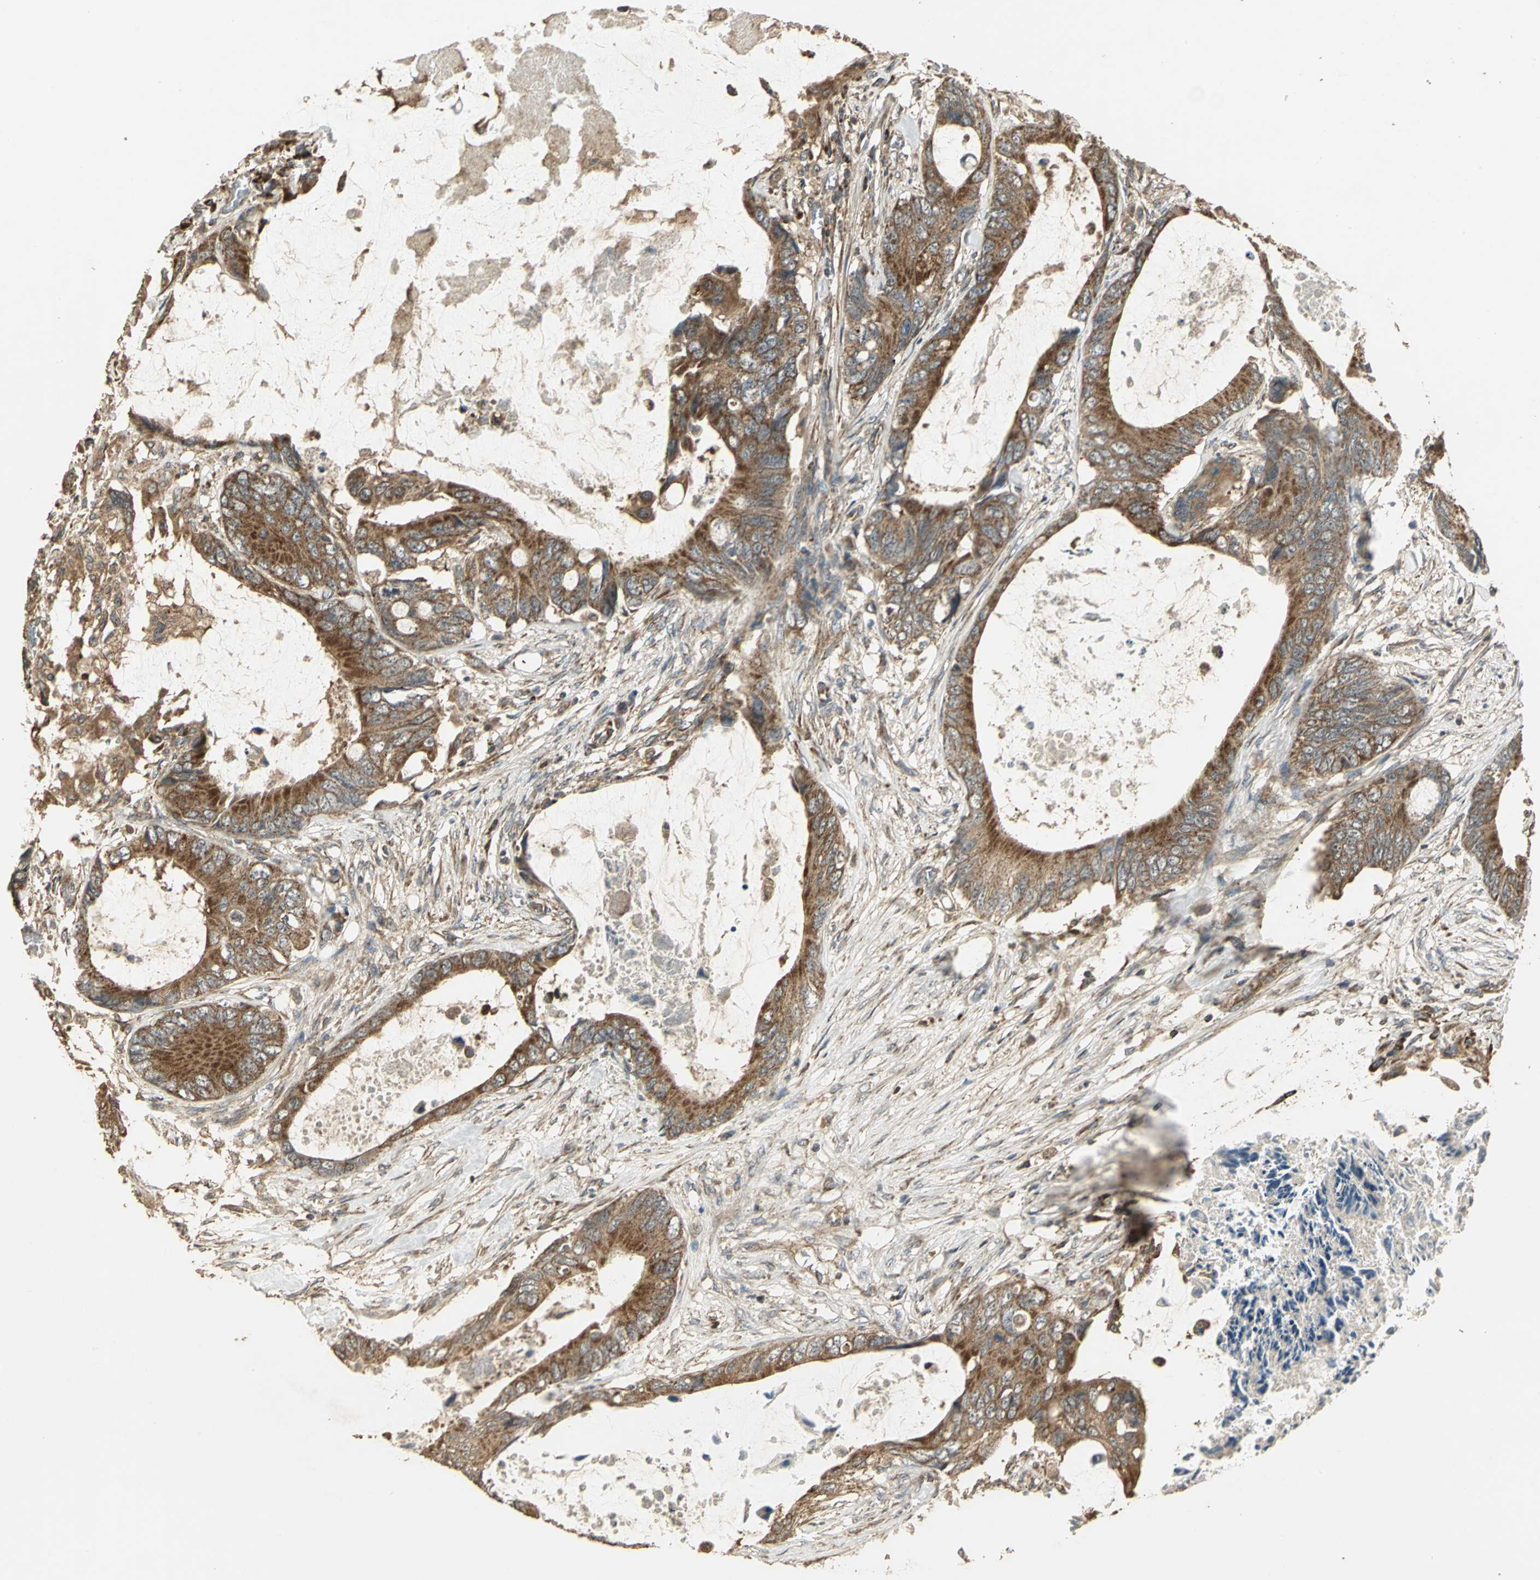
{"staining": {"intensity": "strong", "quantity": ">75%", "location": "cytoplasmic/membranous"}, "tissue": "colorectal cancer", "cell_type": "Tumor cells", "image_type": "cancer", "snomed": [{"axis": "morphology", "description": "Normal tissue, NOS"}, {"axis": "morphology", "description": "Adenocarcinoma, NOS"}, {"axis": "topography", "description": "Rectum"}, {"axis": "topography", "description": "Peripheral nerve tissue"}], "caption": "Strong cytoplasmic/membranous staining is present in about >75% of tumor cells in adenocarcinoma (colorectal). (brown staining indicates protein expression, while blue staining denotes nuclei).", "gene": "KANK1", "patient": {"sex": "female", "age": 77}}